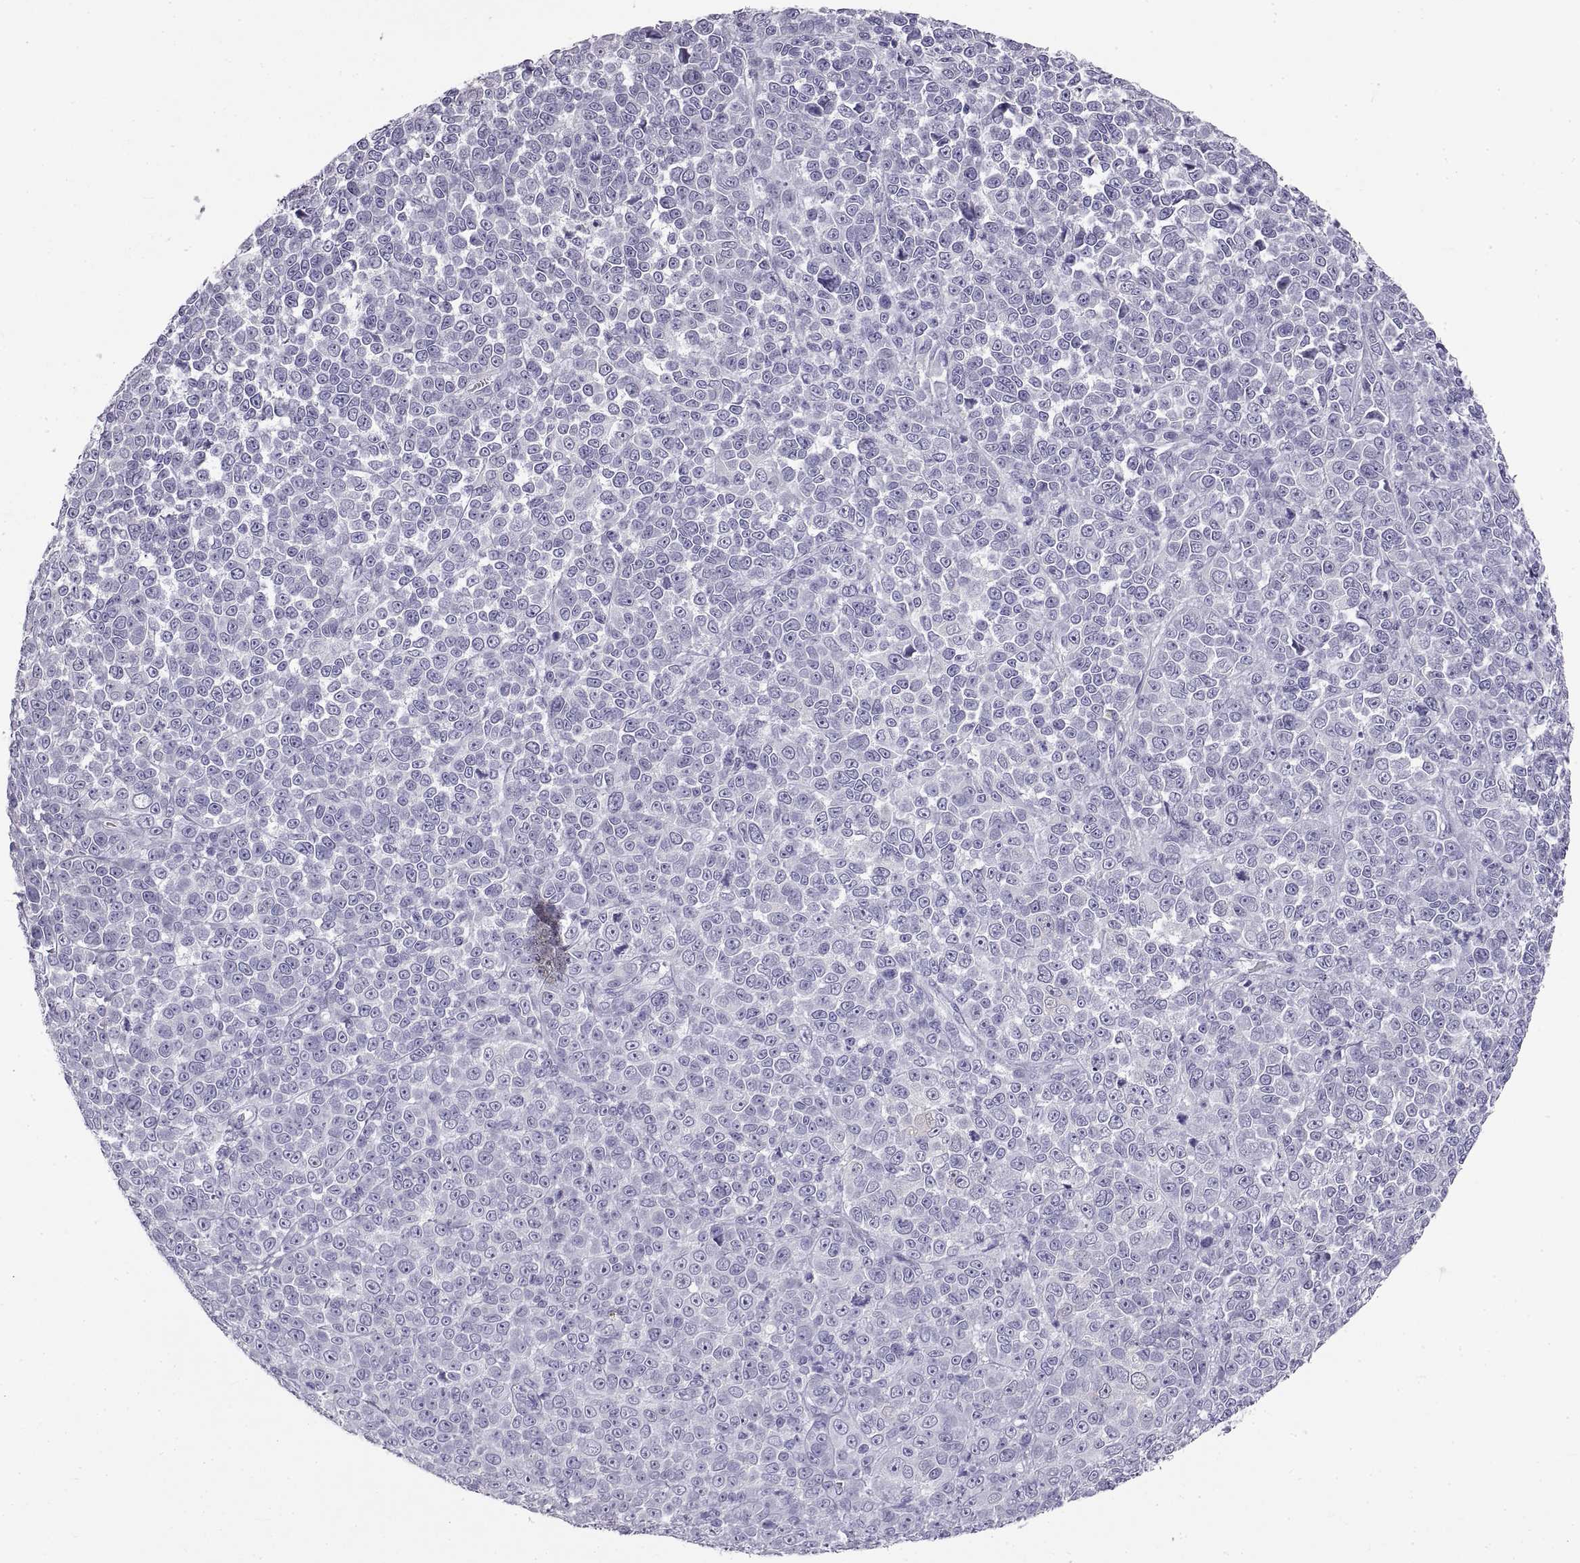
{"staining": {"intensity": "negative", "quantity": "none", "location": "none"}, "tissue": "melanoma", "cell_type": "Tumor cells", "image_type": "cancer", "snomed": [{"axis": "morphology", "description": "Malignant melanoma, NOS"}, {"axis": "topography", "description": "Skin"}], "caption": "Immunohistochemical staining of malignant melanoma displays no significant staining in tumor cells.", "gene": "RLBP1", "patient": {"sex": "female", "age": 95}}